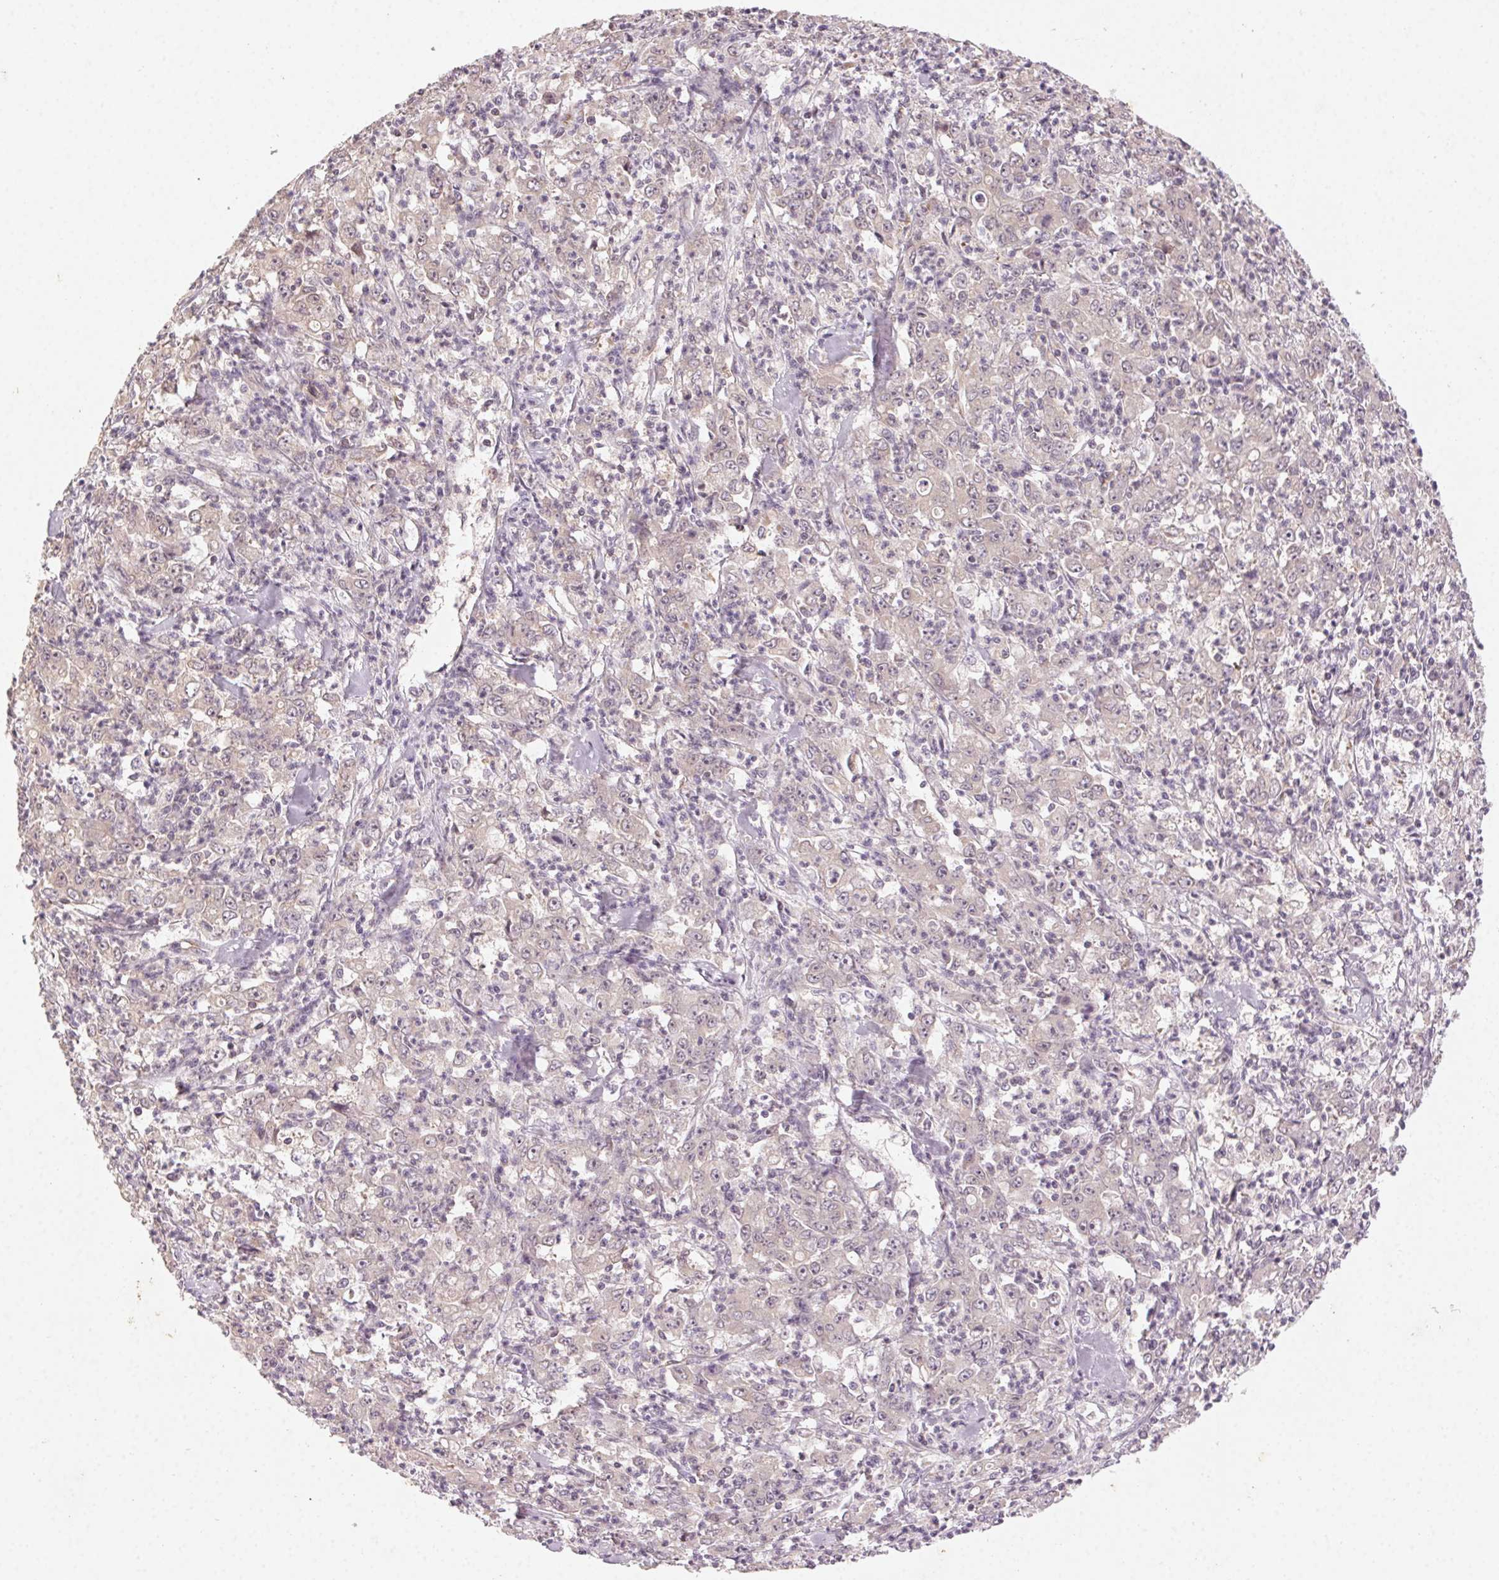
{"staining": {"intensity": "weak", "quantity": "<25%", "location": "cytoplasmic/membranous"}, "tissue": "stomach cancer", "cell_type": "Tumor cells", "image_type": "cancer", "snomed": [{"axis": "morphology", "description": "Adenocarcinoma, NOS"}, {"axis": "topography", "description": "Stomach, lower"}], "caption": "Protein analysis of stomach cancer demonstrates no significant expression in tumor cells. Nuclei are stained in blue.", "gene": "NCOA4", "patient": {"sex": "female", "age": 71}}